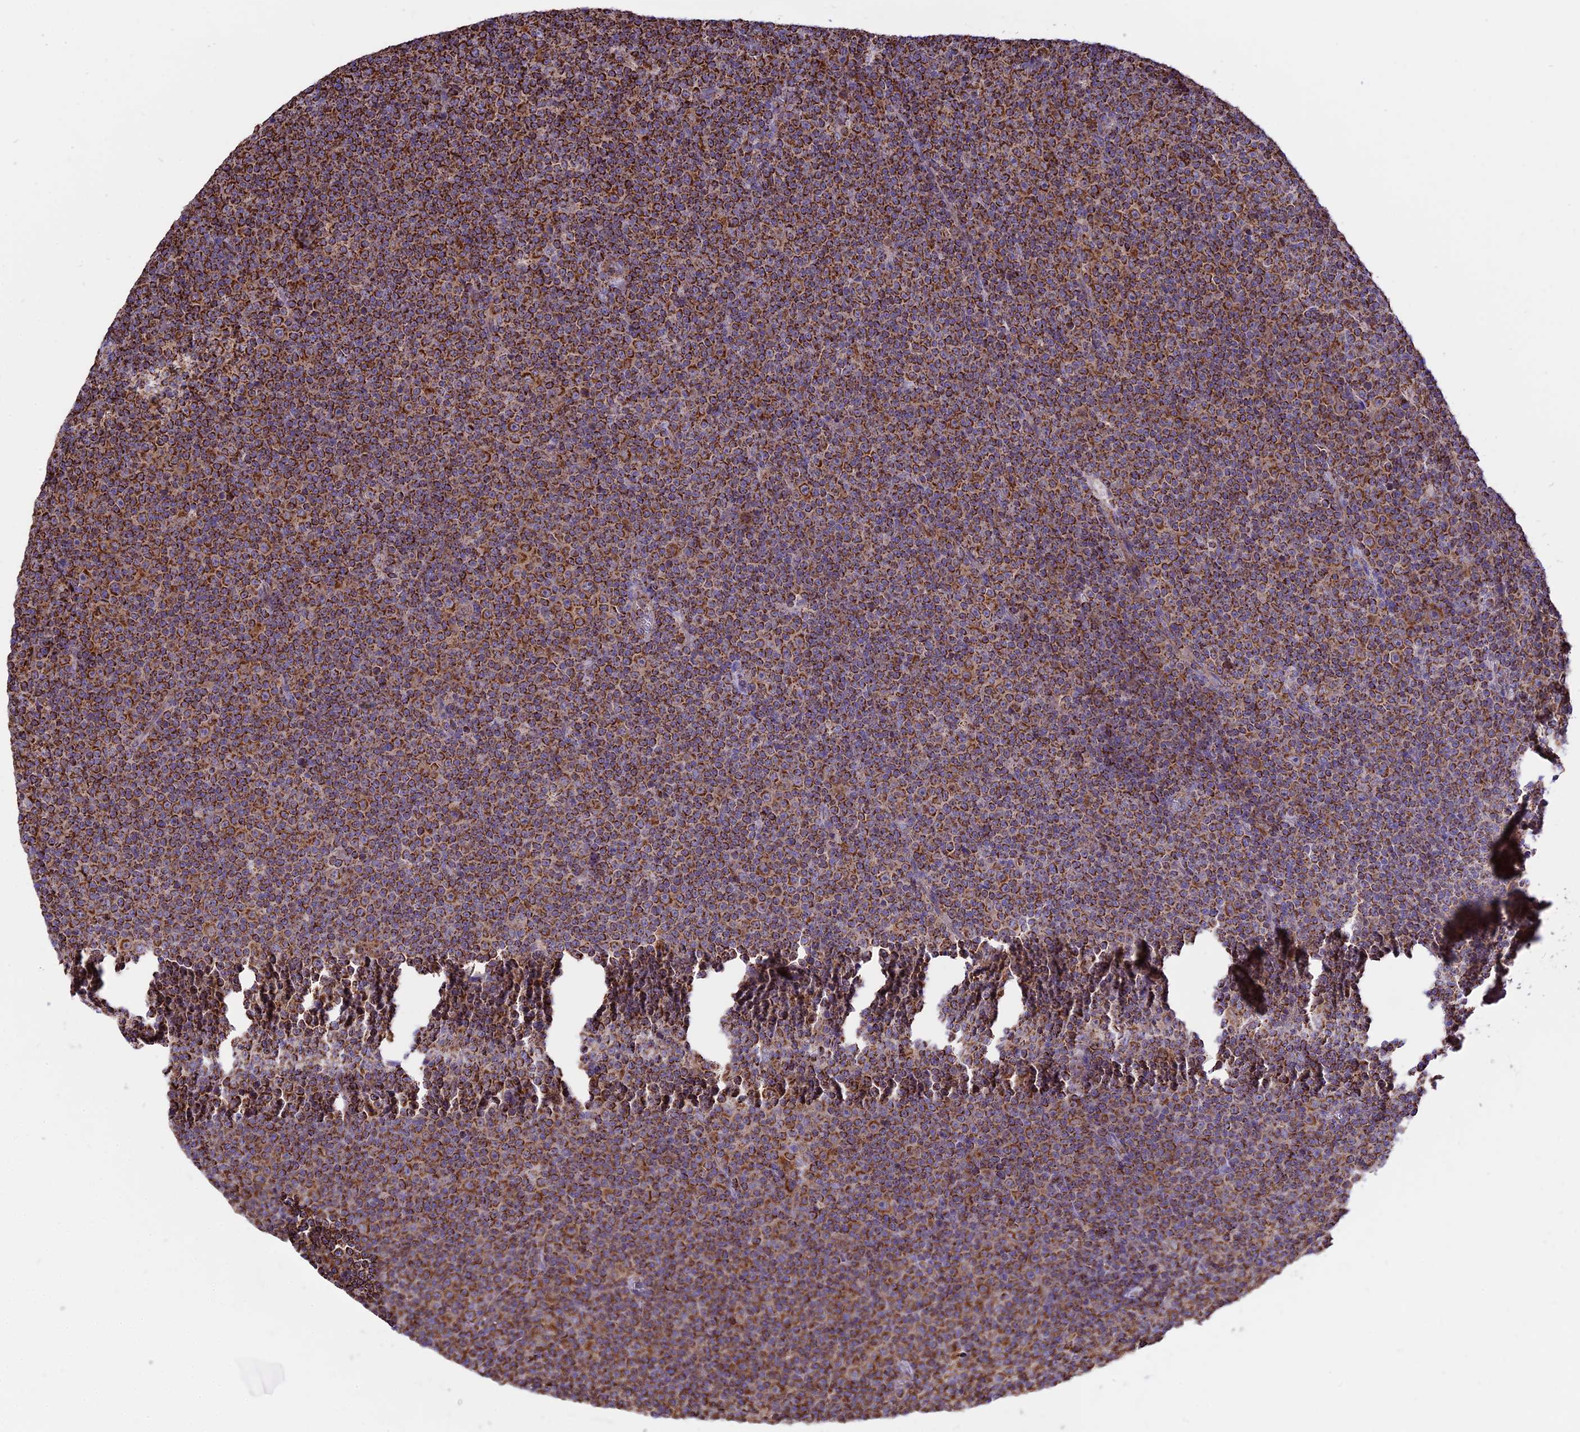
{"staining": {"intensity": "strong", "quantity": "25%-75%", "location": "cytoplasmic/membranous"}, "tissue": "lymphoma", "cell_type": "Tumor cells", "image_type": "cancer", "snomed": [{"axis": "morphology", "description": "Malignant lymphoma, non-Hodgkin's type, Low grade"}, {"axis": "topography", "description": "Lymph node"}], "caption": "Immunohistochemical staining of human low-grade malignant lymphoma, non-Hodgkin's type reveals high levels of strong cytoplasmic/membranous protein positivity in approximately 25%-75% of tumor cells.", "gene": "TTC4", "patient": {"sex": "female", "age": 67}}